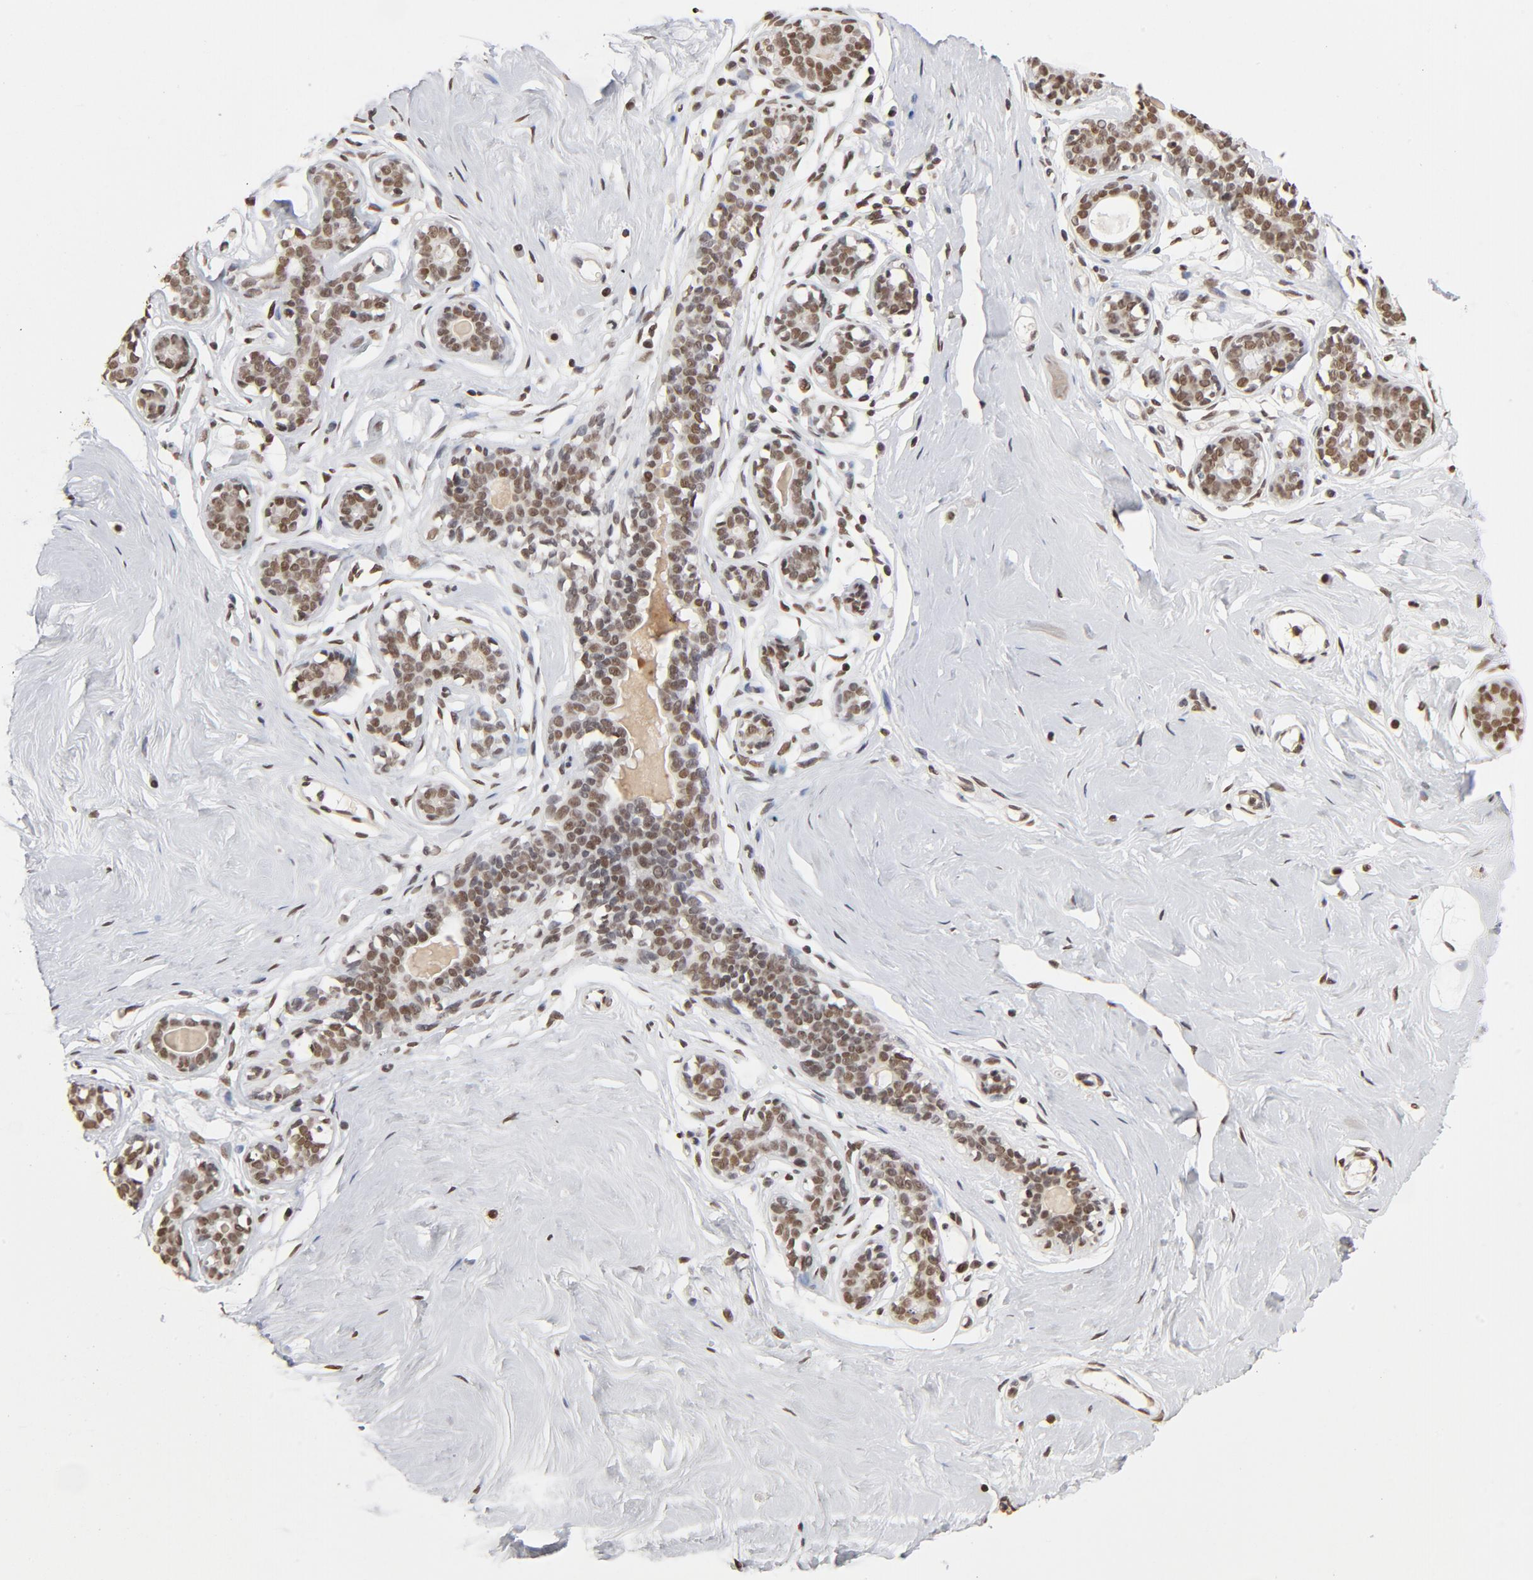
{"staining": {"intensity": "moderate", "quantity": ">75%", "location": "nuclear"}, "tissue": "breast", "cell_type": "Adipocytes", "image_type": "normal", "snomed": [{"axis": "morphology", "description": "Normal tissue, NOS"}, {"axis": "topography", "description": "Breast"}], "caption": "Immunohistochemistry (IHC) (DAB (3,3'-diaminobenzidine)) staining of unremarkable breast shows moderate nuclear protein positivity in approximately >75% of adipocytes.", "gene": "TP53BP1", "patient": {"sex": "female", "age": 23}}